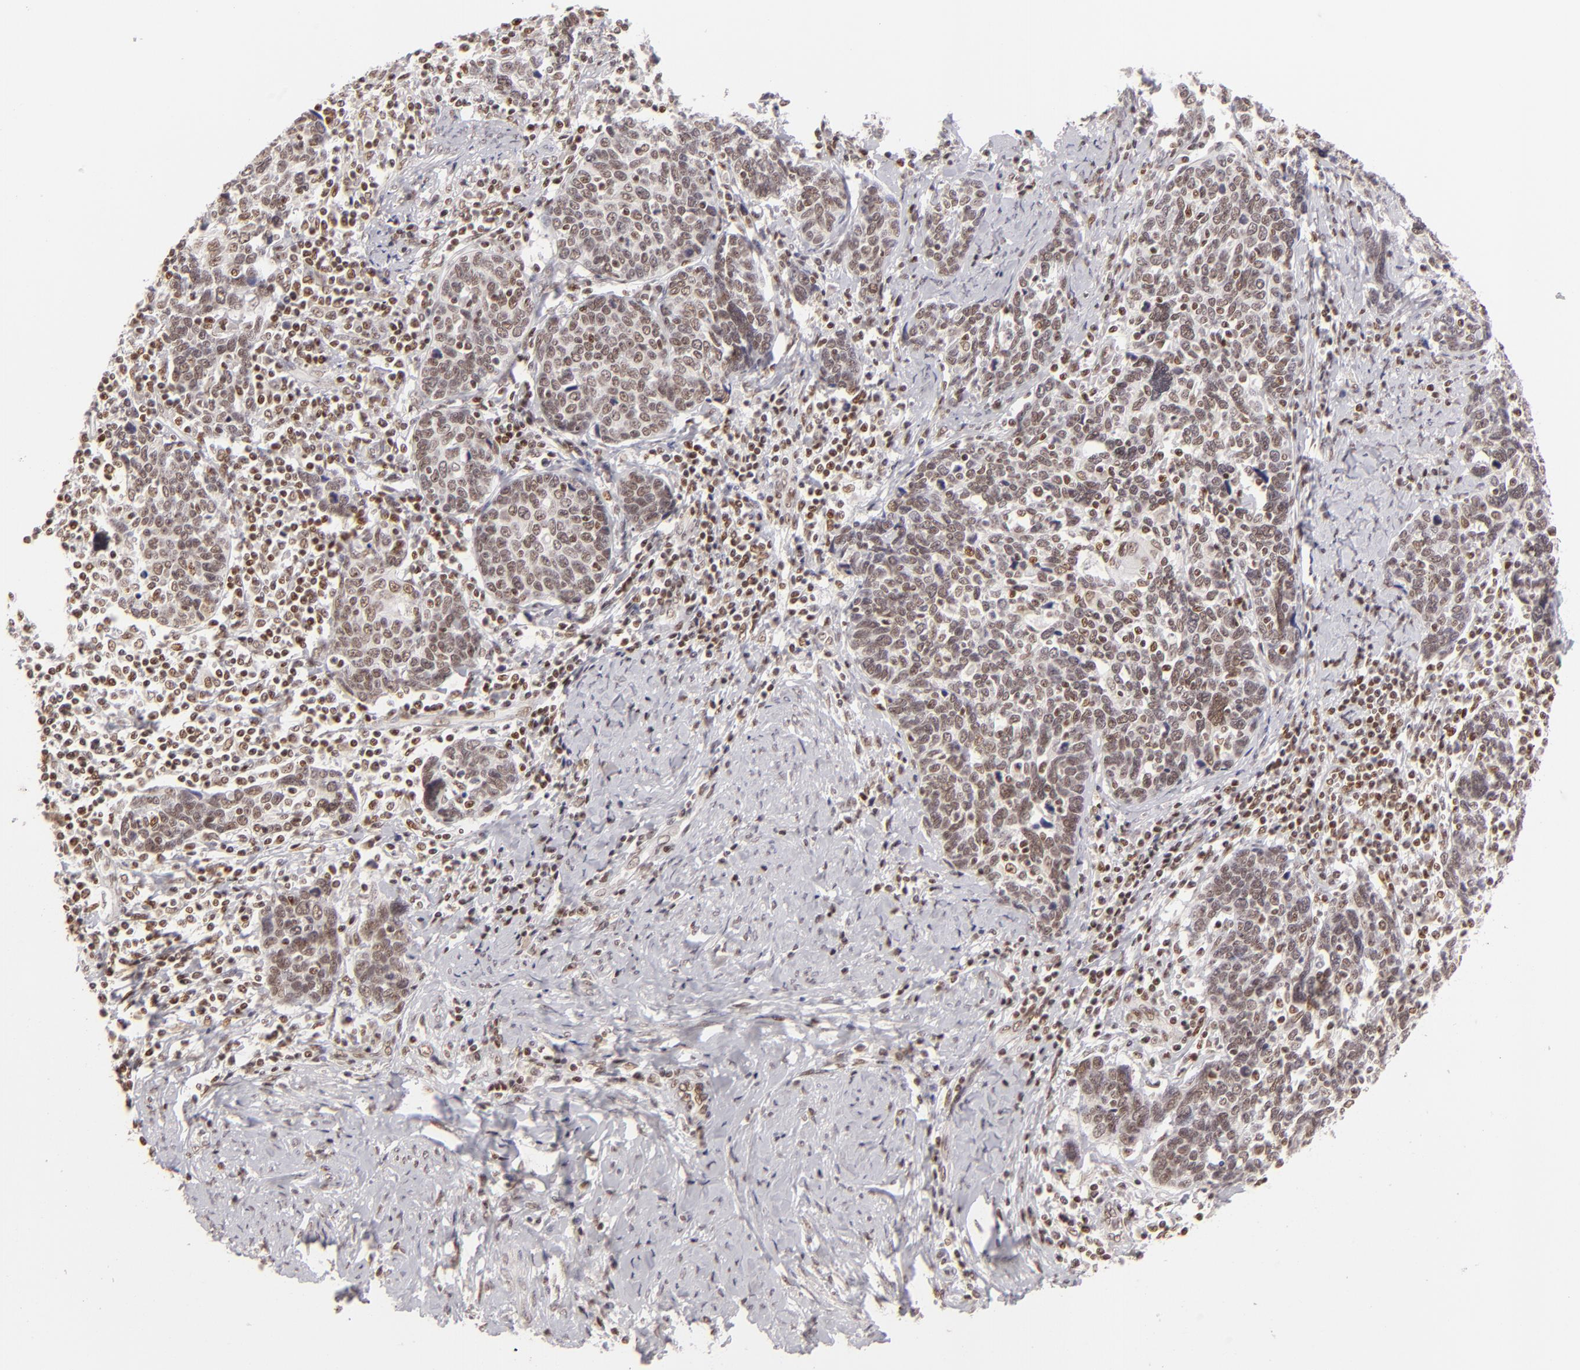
{"staining": {"intensity": "moderate", "quantity": ">75%", "location": "nuclear"}, "tissue": "cervical cancer", "cell_type": "Tumor cells", "image_type": "cancer", "snomed": [{"axis": "morphology", "description": "Squamous cell carcinoma, NOS"}, {"axis": "topography", "description": "Cervix"}], "caption": "Cervical cancer stained with DAB (3,3'-diaminobenzidine) immunohistochemistry exhibits medium levels of moderate nuclear staining in about >75% of tumor cells.", "gene": "DAXX", "patient": {"sex": "female", "age": 41}}